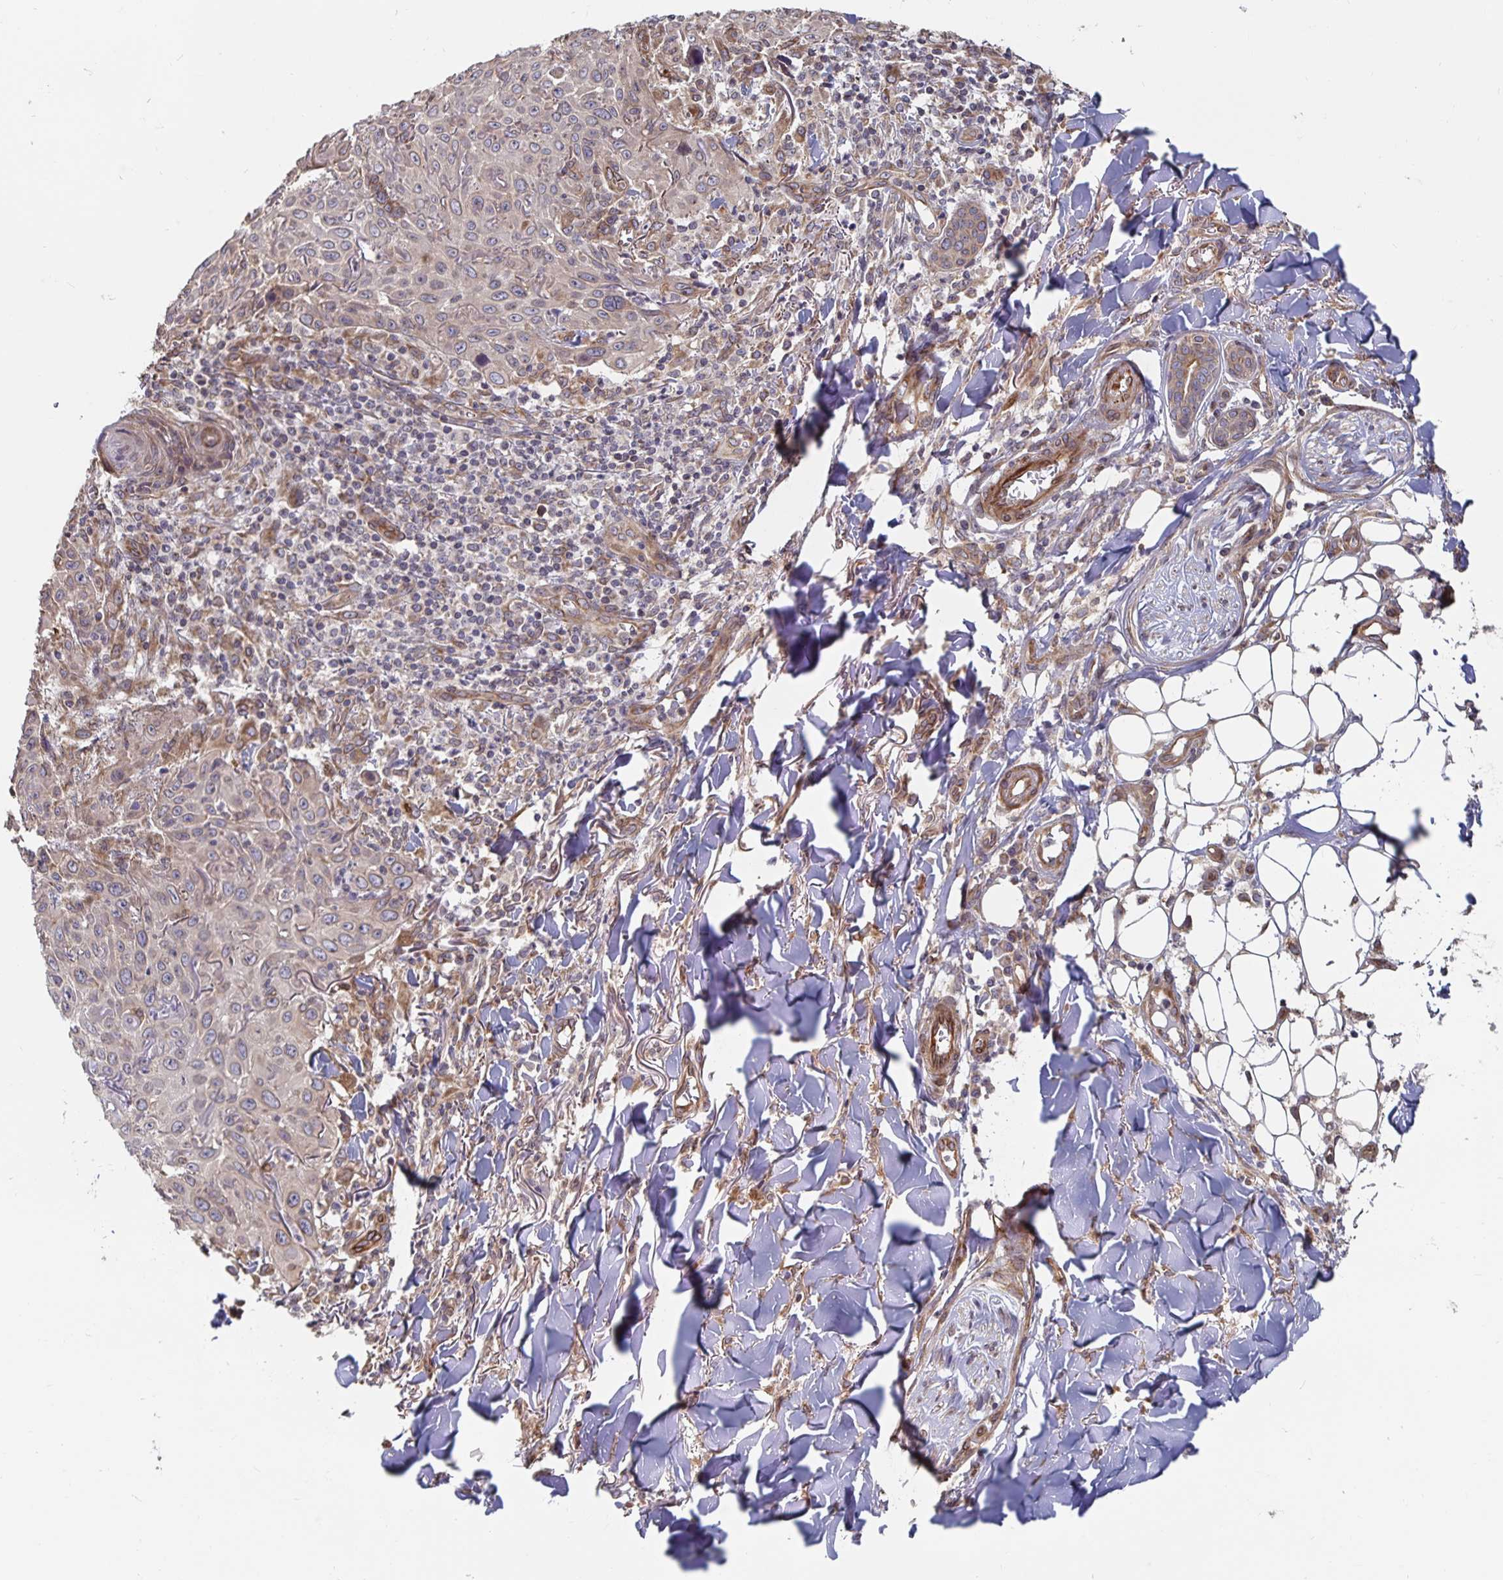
{"staining": {"intensity": "weak", "quantity": "<25%", "location": "cytoplasmic/membranous"}, "tissue": "skin cancer", "cell_type": "Tumor cells", "image_type": "cancer", "snomed": [{"axis": "morphology", "description": "Squamous cell carcinoma, NOS"}, {"axis": "topography", "description": "Skin"}], "caption": "Immunohistochemistry micrograph of neoplastic tissue: skin squamous cell carcinoma stained with DAB (3,3'-diaminobenzidine) displays no significant protein staining in tumor cells.", "gene": "BCAP29", "patient": {"sex": "male", "age": 75}}